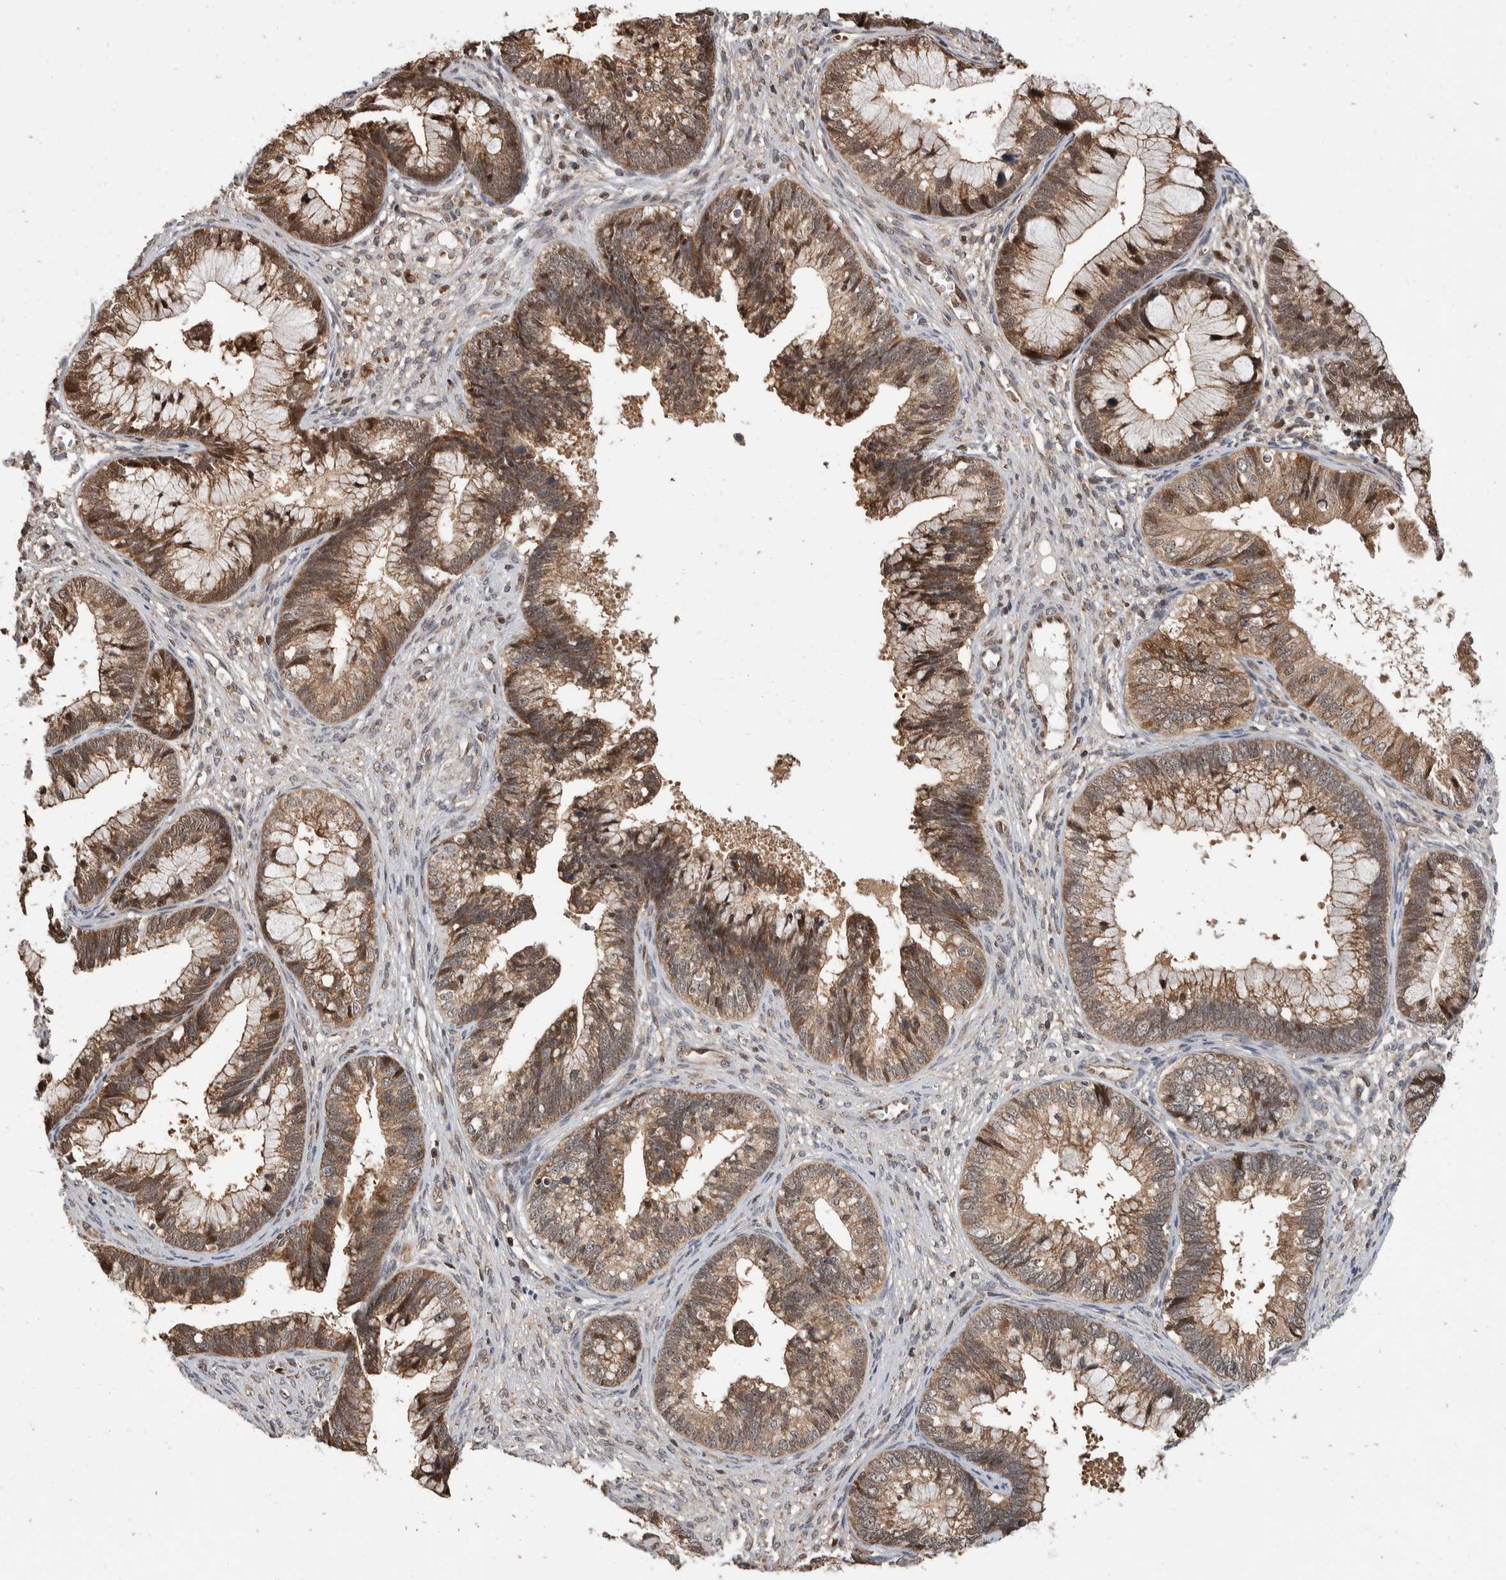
{"staining": {"intensity": "moderate", "quantity": ">75%", "location": "cytoplasmic/membranous,nuclear"}, "tissue": "cervical cancer", "cell_type": "Tumor cells", "image_type": "cancer", "snomed": [{"axis": "morphology", "description": "Adenocarcinoma, NOS"}, {"axis": "topography", "description": "Cervix"}], "caption": "Immunohistochemical staining of cervical adenocarcinoma reveals medium levels of moderate cytoplasmic/membranous and nuclear expression in approximately >75% of tumor cells.", "gene": "ABHD11", "patient": {"sex": "female", "age": 44}}